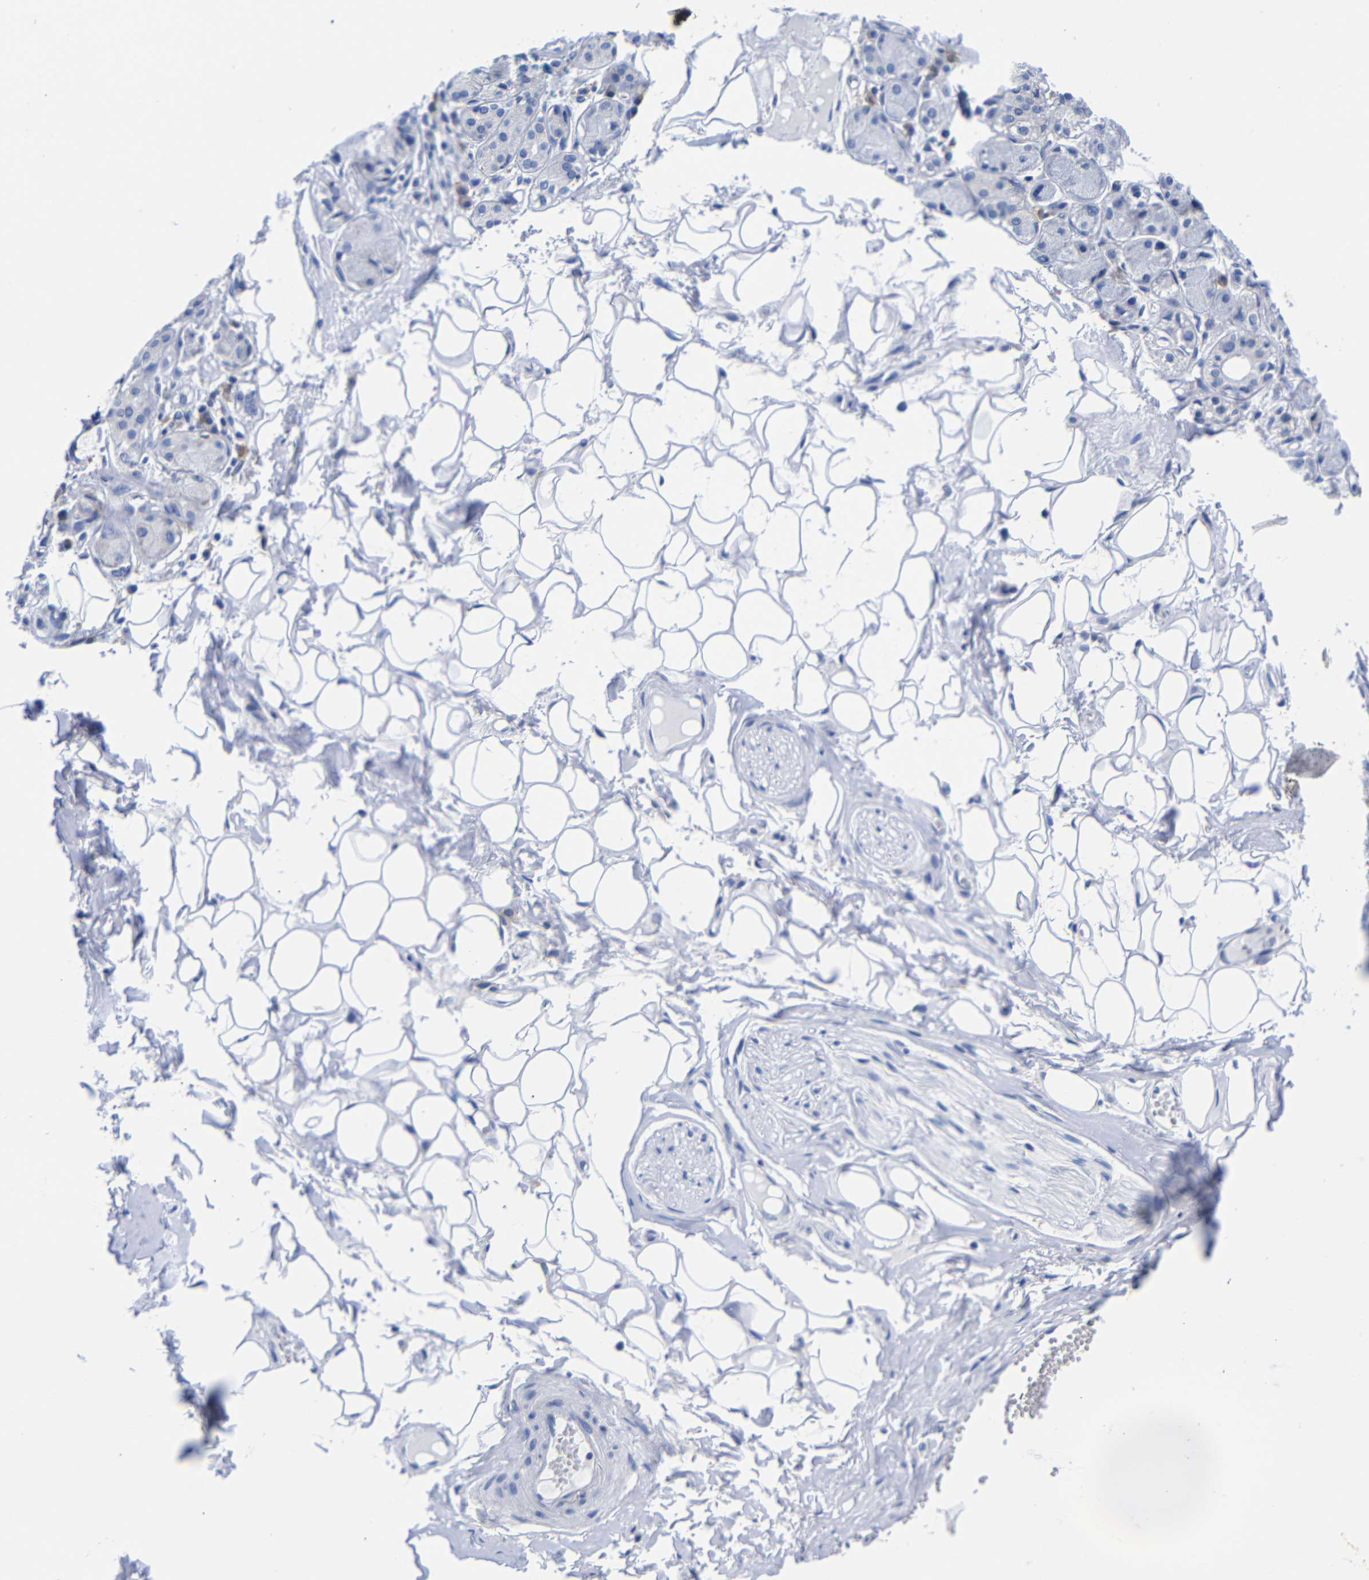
{"staining": {"intensity": "negative", "quantity": "none", "location": "none"}, "tissue": "adipose tissue", "cell_type": "Adipocytes", "image_type": "normal", "snomed": [{"axis": "morphology", "description": "Normal tissue, NOS"}, {"axis": "morphology", "description": "Inflammation, NOS"}, {"axis": "topography", "description": "Salivary gland"}, {"axis": "topography", "description": "Peripheral nerve tissue"}], "caption": "IHC of unremarkable human adipose tissue demonstrates no expression in adipocytes. (DAB immunohistochemistry with hematoxylin counter stain).", "gene": "CLEC4G", "patient": {"sex": "female", "age": 75}}